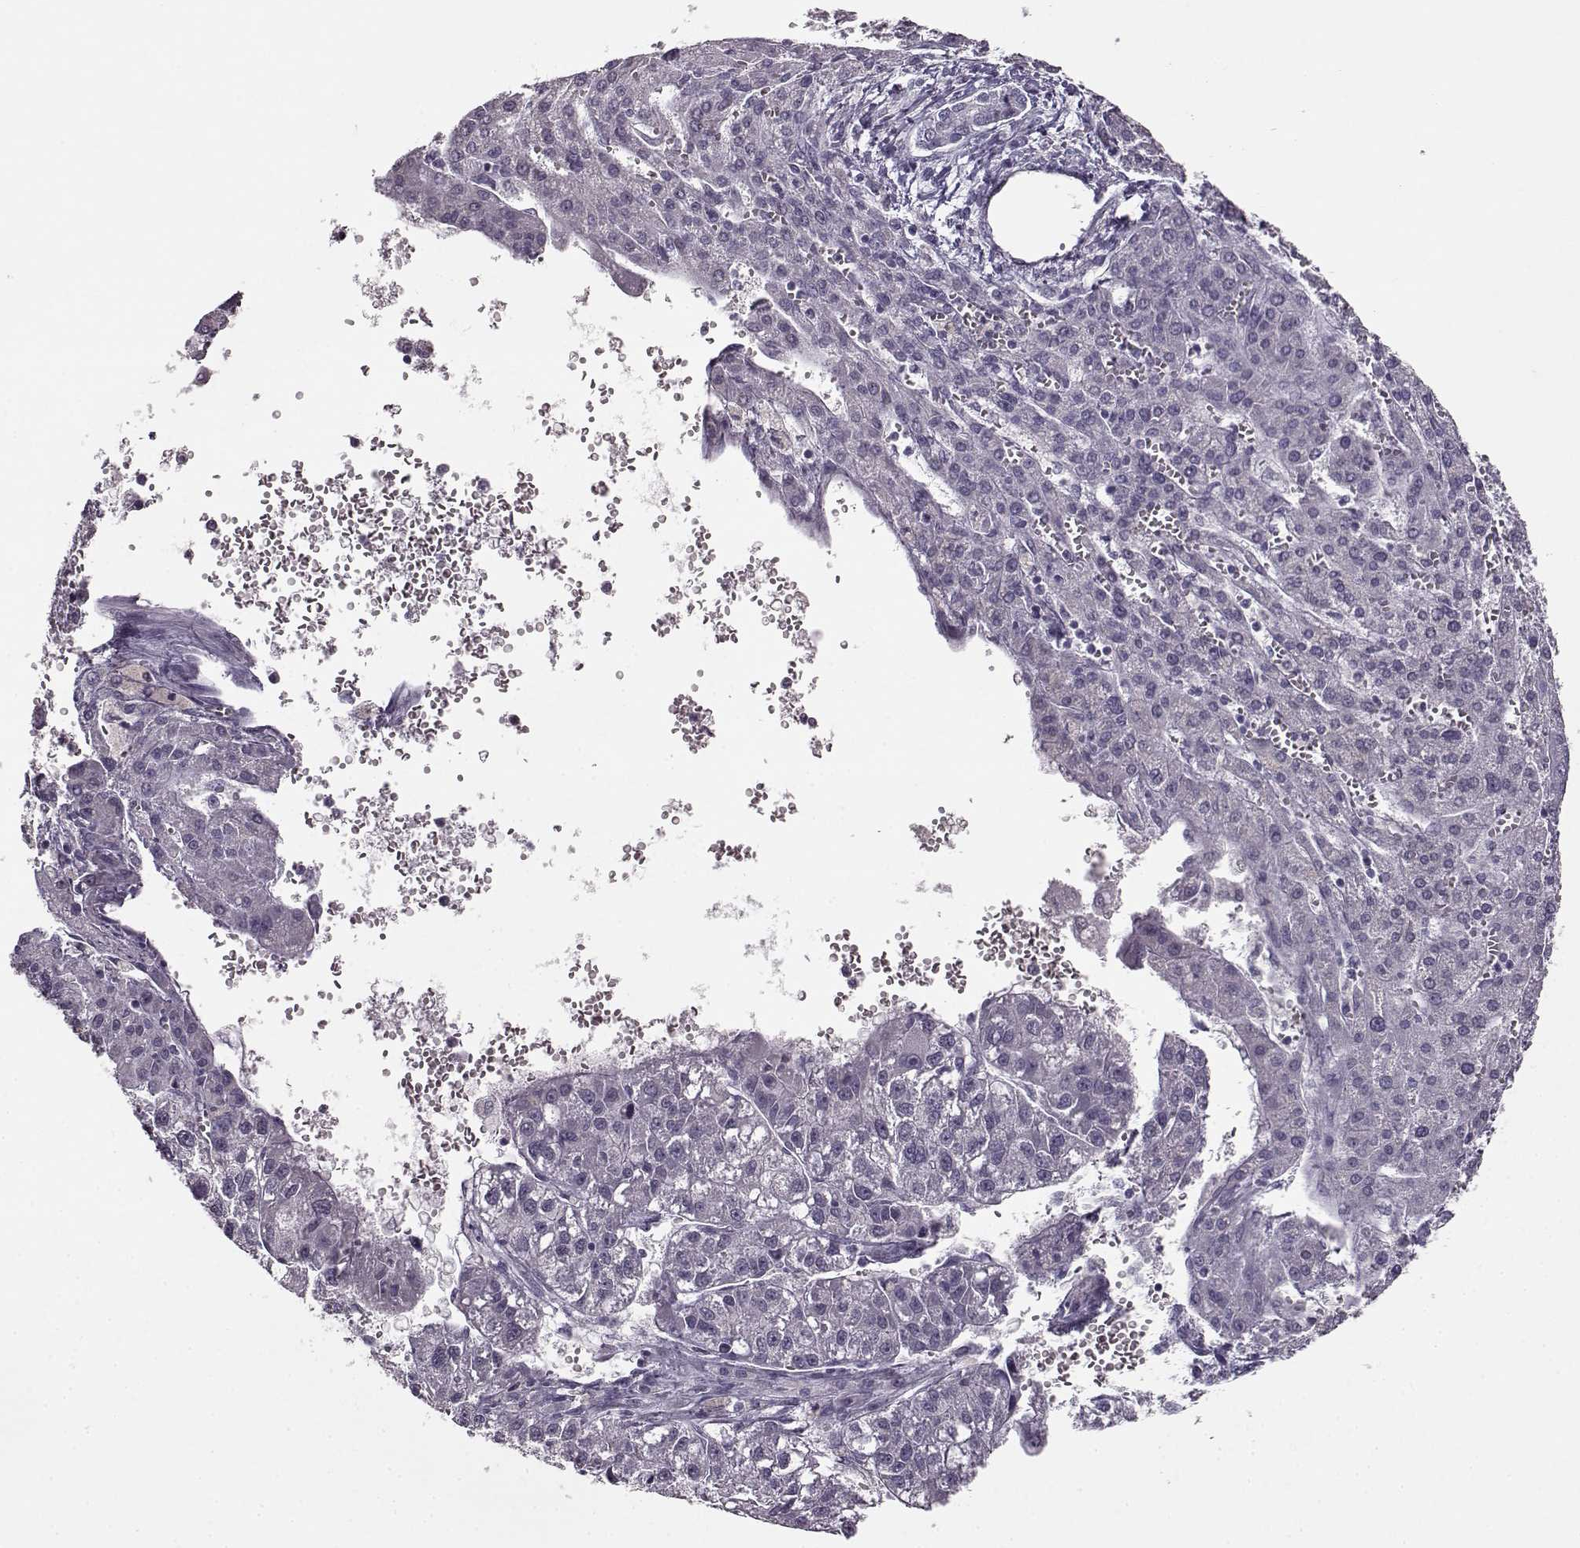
{"staining": {"intensity": "negative", "quantity": "none", "location": "none"}, "tissue": "liver cancer", "cell_type": "Tumor cells", "image_type": "cancer", "snomed": [{"axis": "morphology", "description": "Carcinoma, Hepatocellular, NOS"}, {"axis": "topography", "description": "Liver"}], "caption": "The image displays no significant positivity in tumor cells of liver hepatocellular carcinoma. The staining was performed using DAB (3,3'-diaminobenzidine) to visualize the protein expression in brown, while the nuclei were stained in blue with hematoxylin (Magnification: 20x).", "gene": "FSHB", "patient": {"sex": "female", "age": 70}}